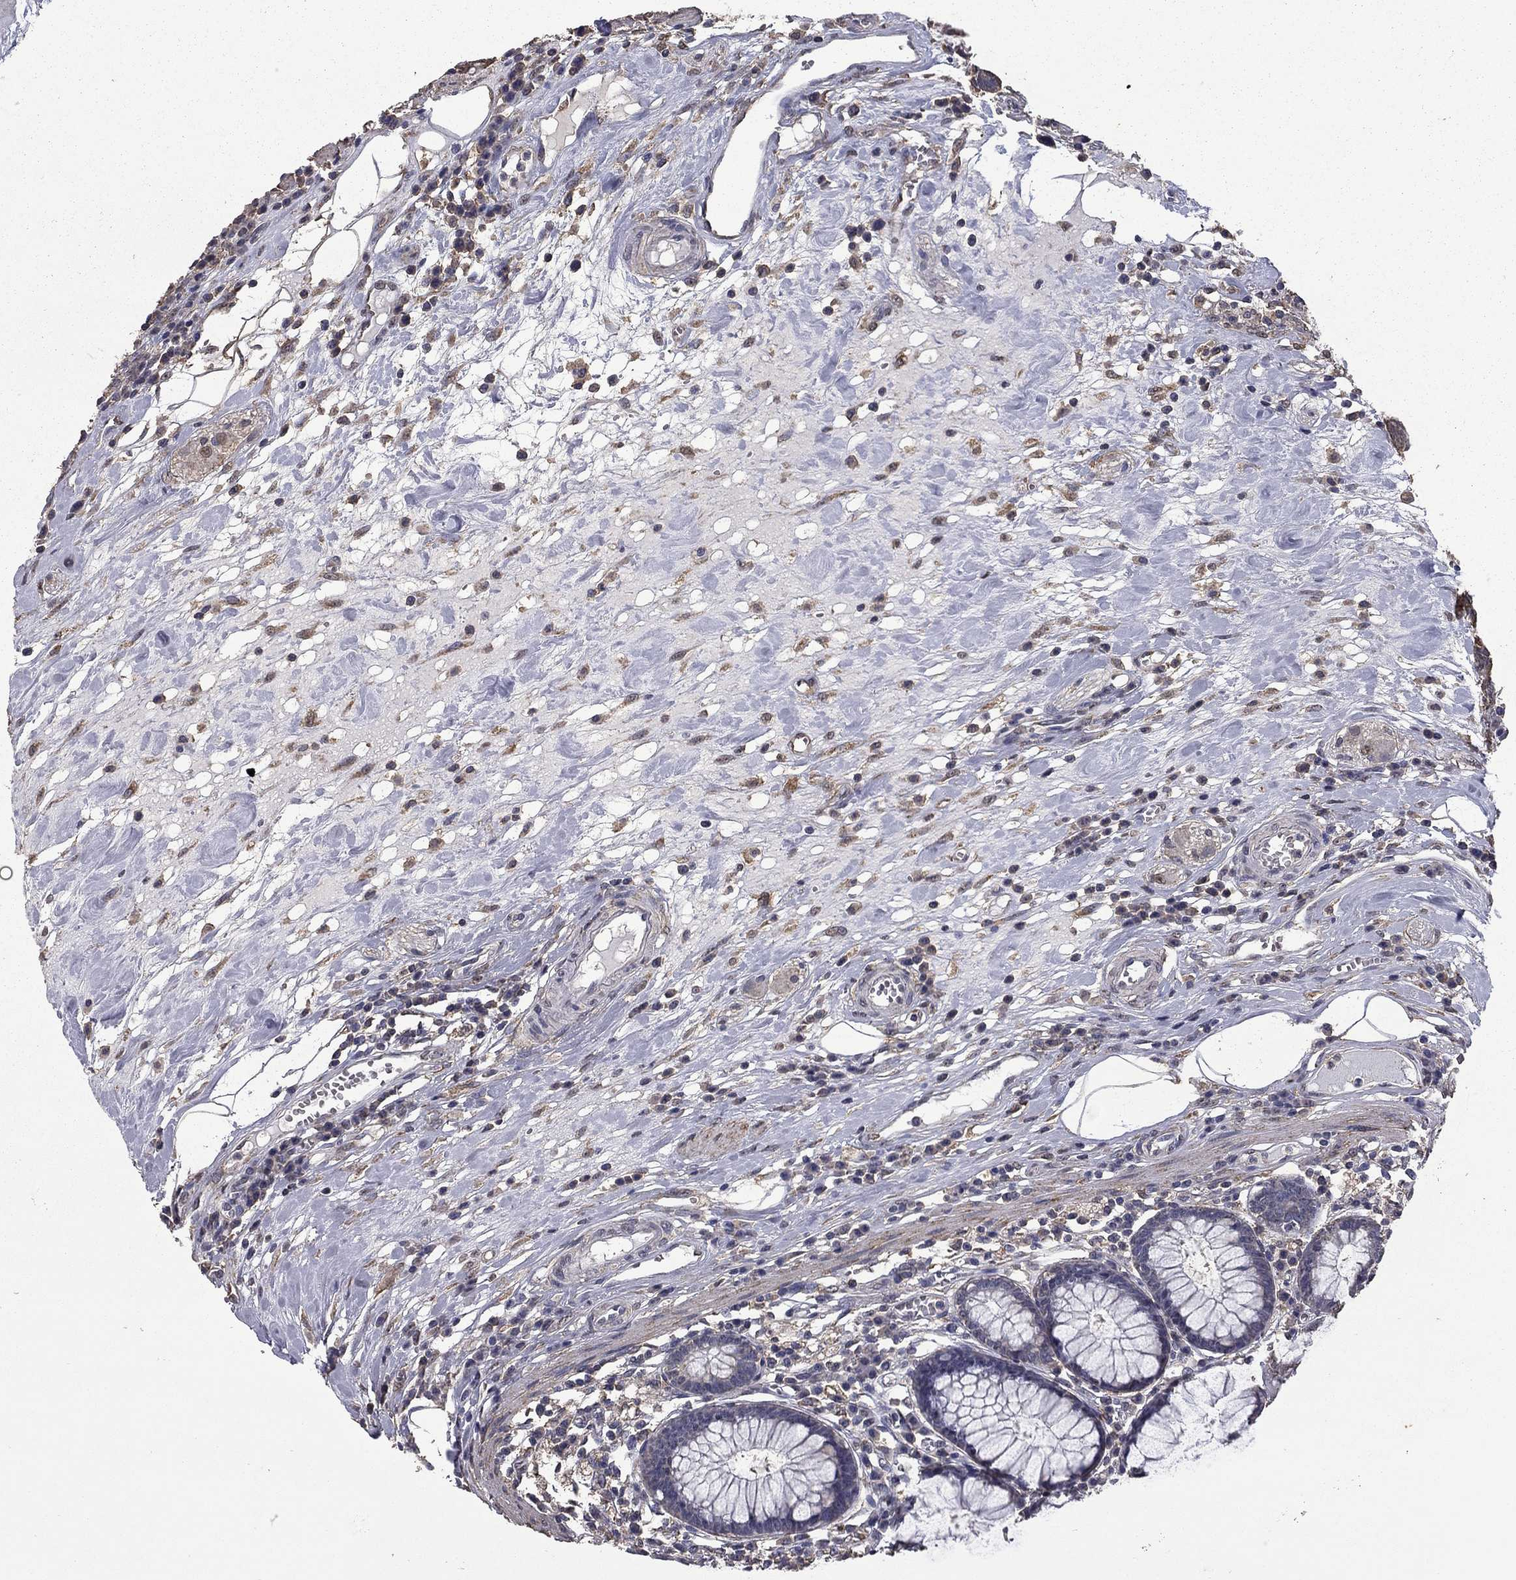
{"staining": {"intensity": "negative", "quantity": "none", "location": "none"}, "tissue": "colon", "cell_type": "Endothelial cells", "image_type": "normal", "snomed": [{"axis": "morphology", "description": "Normal tissue, NOS"}, {"axis": "topography", "description": "Colon"}], "caption": "Human colon stained for a protein using immunohistochemistry demonstrates no staining in endothelial cells.", "gene": "MFAP3L", "patient": {"sex": "male", "age": 65}}